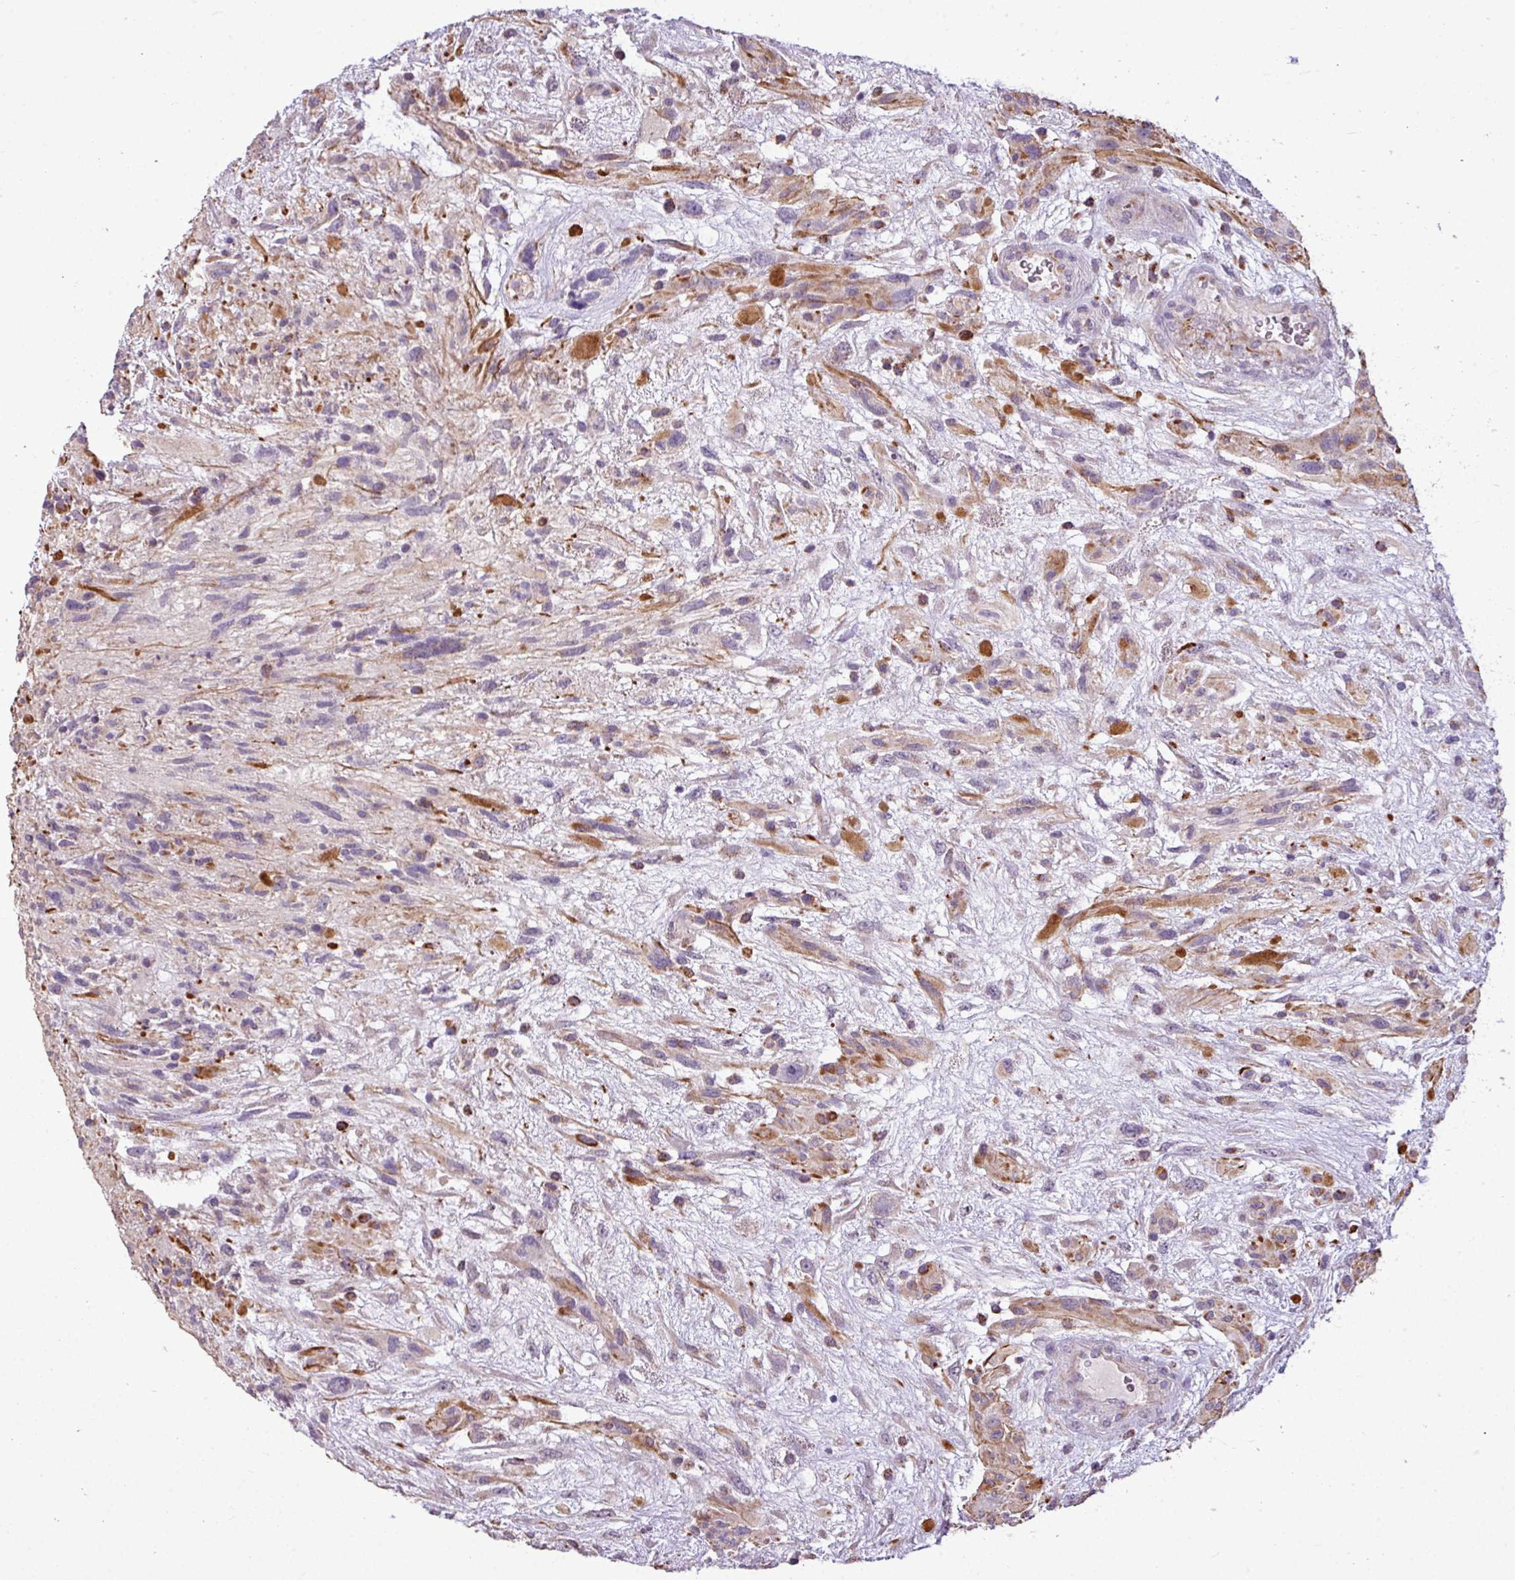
{"staining": {"intensity": "moderate", "quantity": "<25%", "location": "cytoplasmic/membranous"}, "tissue": "glioma", "cell_type": "Tumor cells", "image_type": "cancer", "snomed": [{"axis": "morphology", "description": "Glioma, malignant, High grade"}, {"axis": "topography", "description": "Brain"}], "caption": "Immunohistochemical staining of human glioma displays moderate cytoplasmic/membranous protein expression in approximately <25% of tumor cells.", "gene": "ALDH2", "patient": {"sex": "male", "age": 61}}